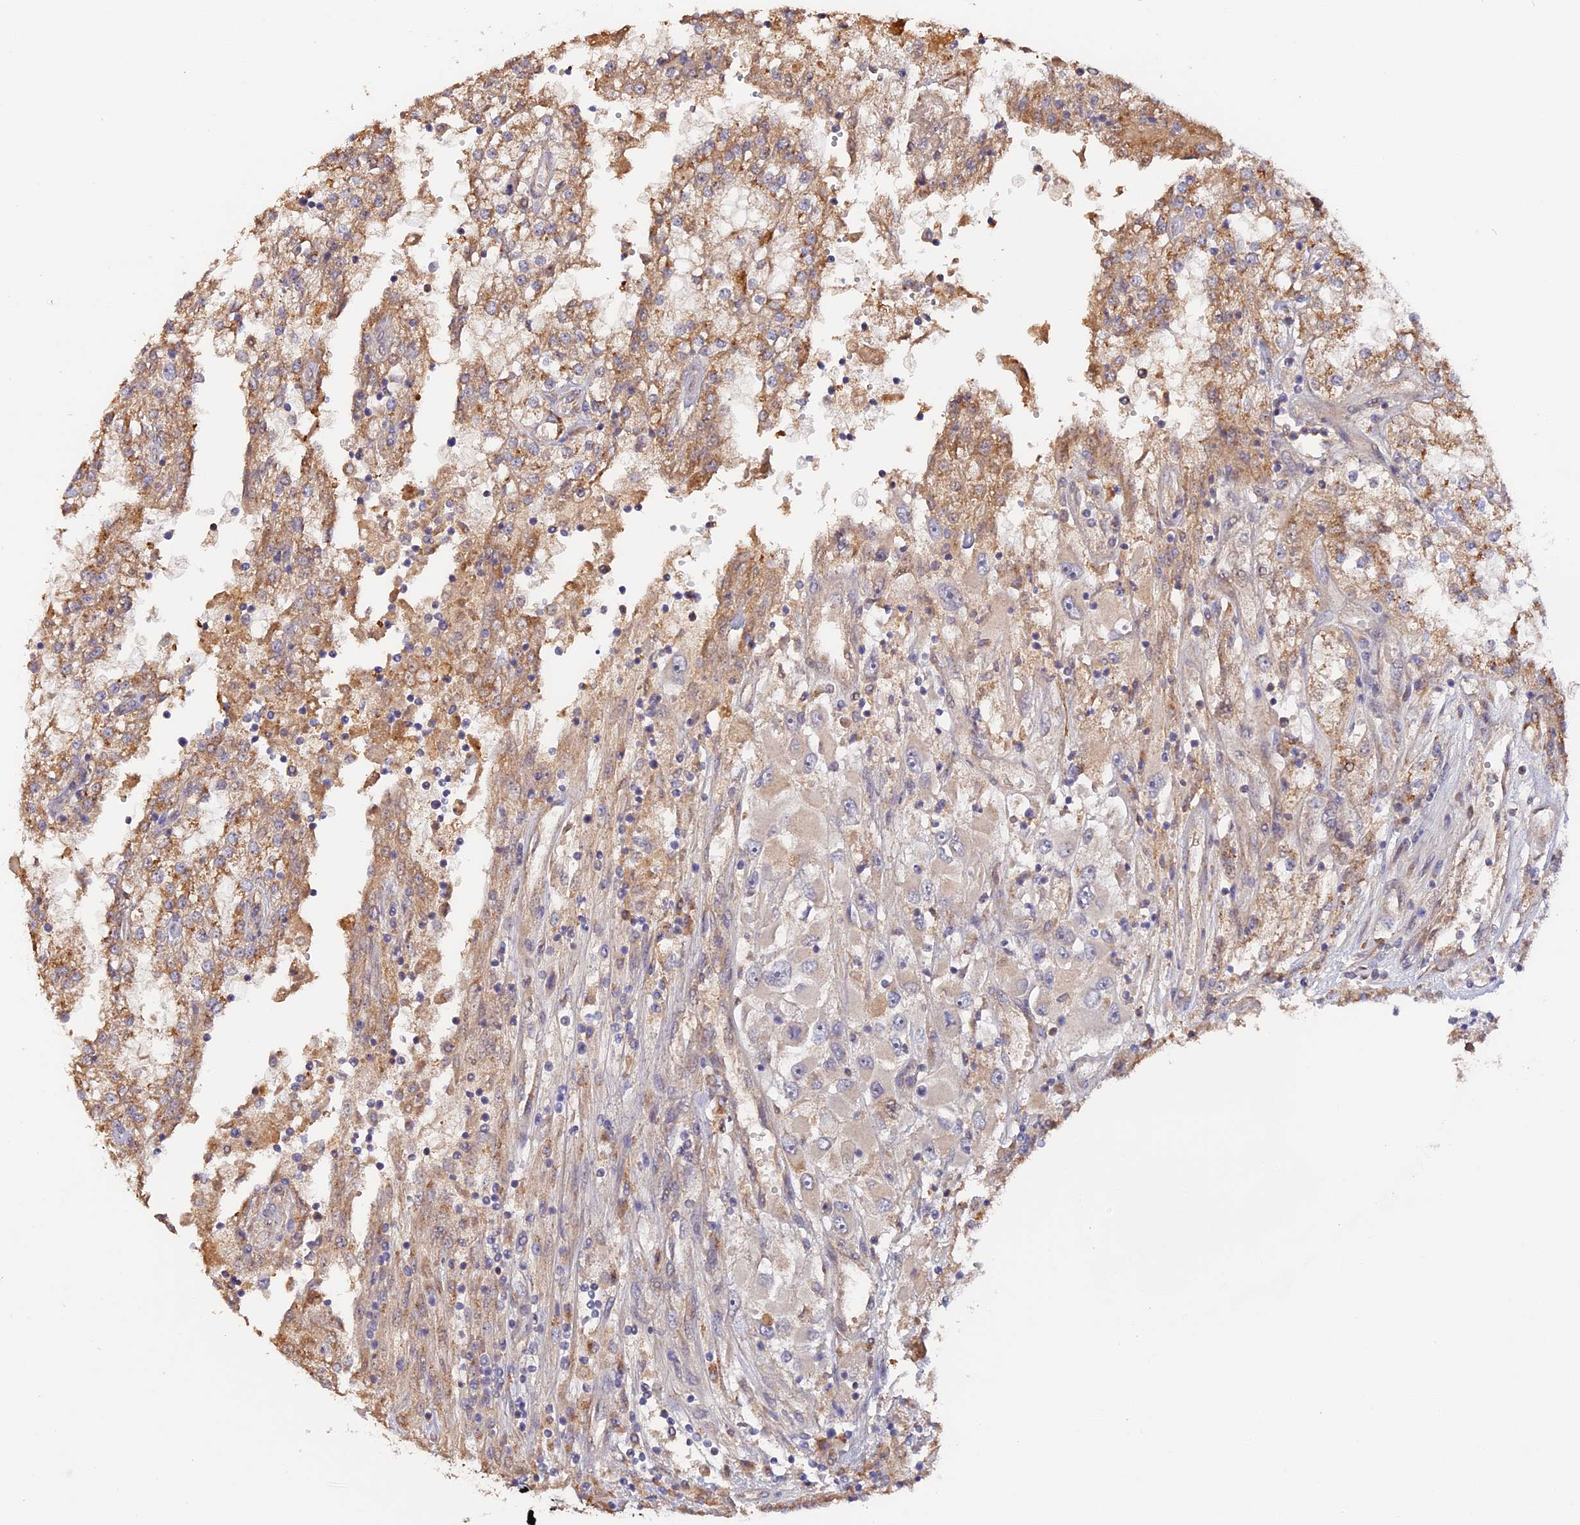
{"staining": {"intensity": "moderate", "quantity": "25%-75%", "location": "cytoplasmic/membranous"}, "tissue": "renal cancer", "cell_type": "Tumor cells", "image_type": "cancer", "snomed": [{"axis": "morphology", "description": "Adenocarcinoma, NOS"}, {"axis": "topography", "description": "Kidney"}], "caption": "Renal cancer stained with immunohistochemistry (IHC) reveals moderate cytoplasmic/membranous positivity in approximately 25%-75% of tumor cells. (Stains: DAB (3,3'-diaminobenzidine) in brown, nuclei in blue, Microscopy: brightfield microscopy at high magnification).", "gene": "TANGO6", "patient": {"sex": "female", "age": 52}}